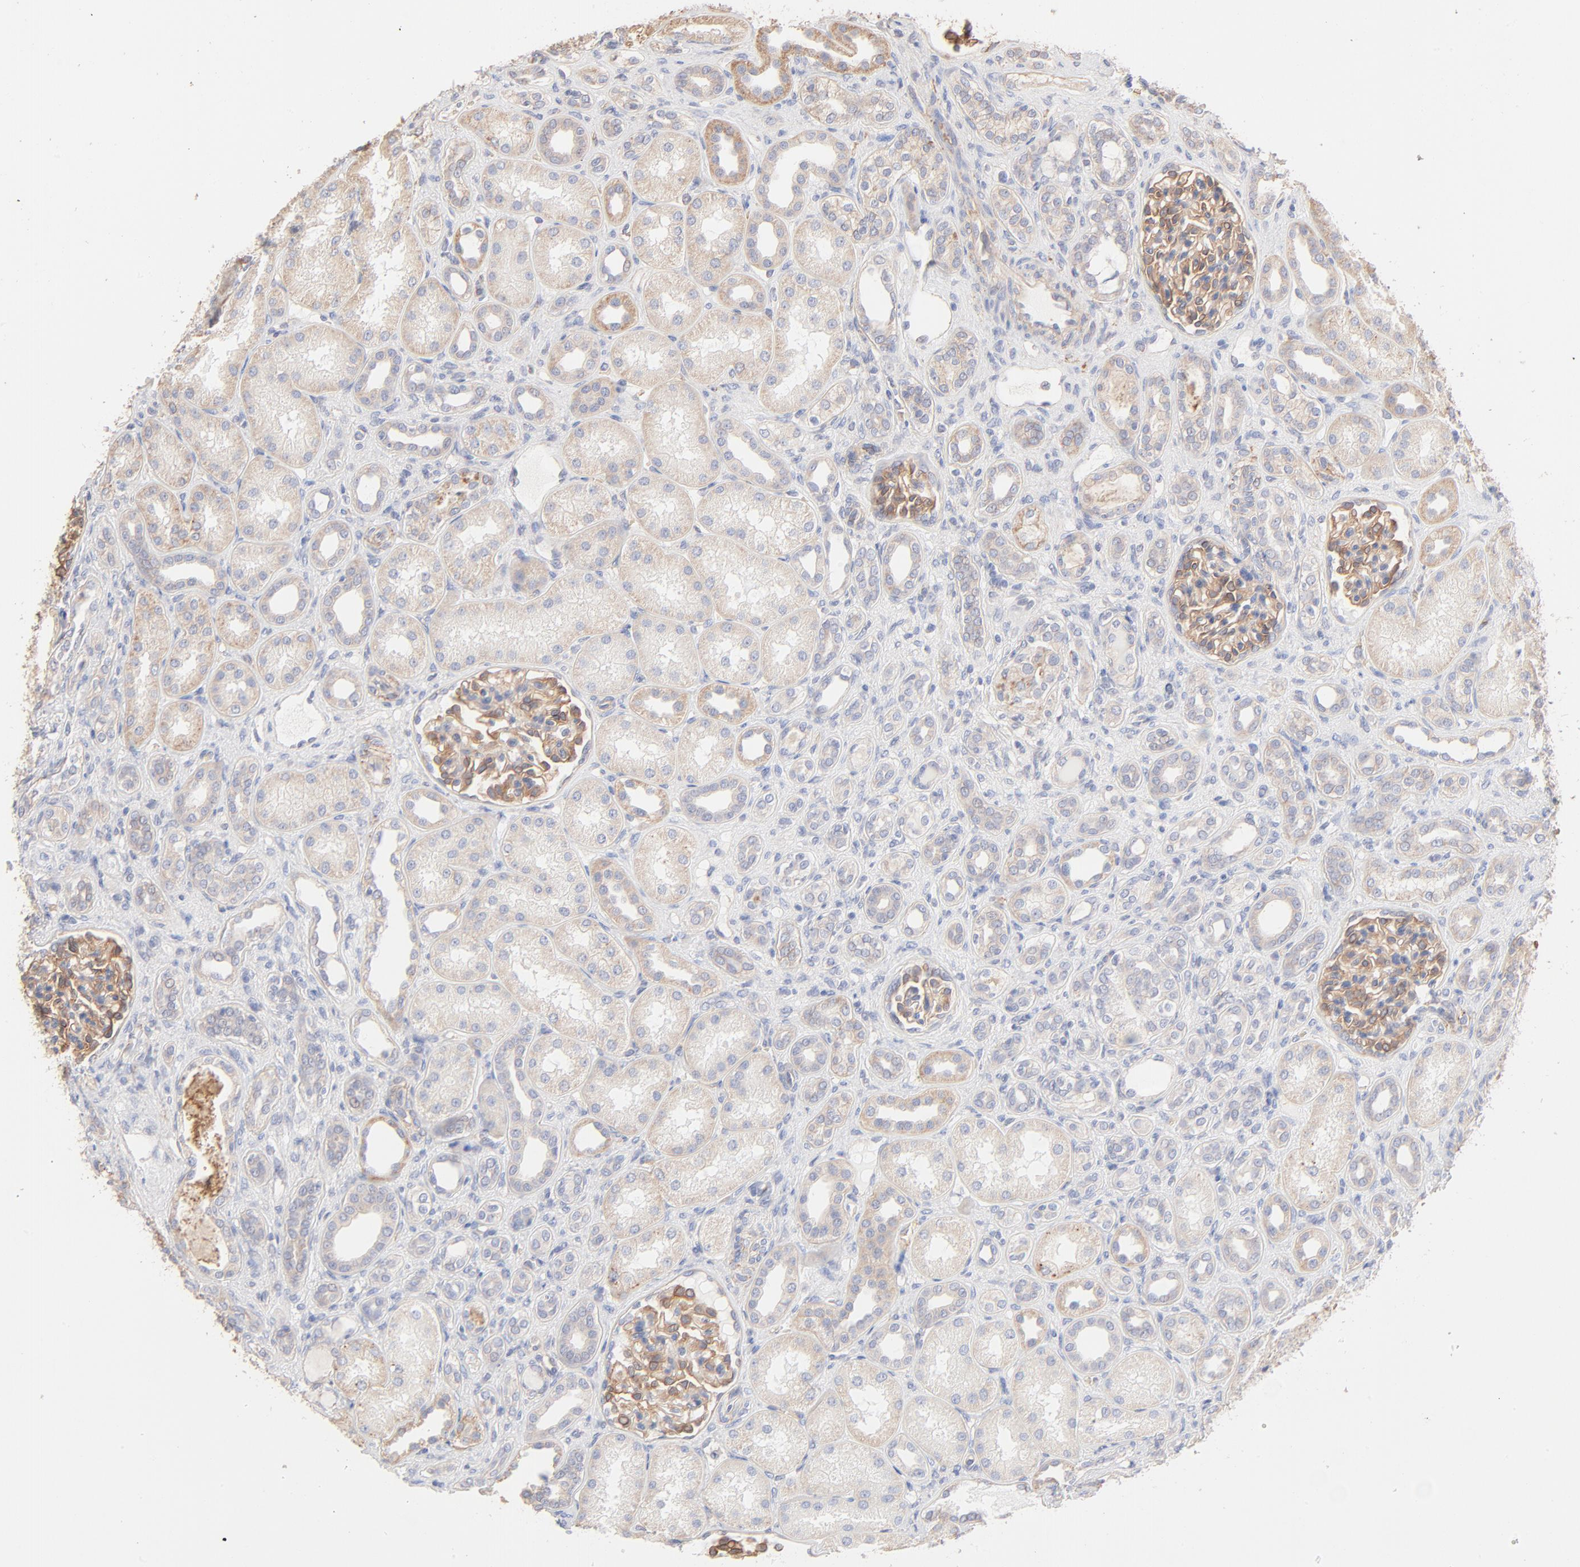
{"staining": {"intensity": "weak", "quantity": ">75%", "location": "cytoplasmic/membranous"}, "tissue": "kidney", "cell_type": "Cells in glomeruli", "image_type": "normal", "snomed": [{"axis": "morphology", "description": "Normal tissue, NOS"}, {"axis": "topography", "description": "Kidney"}], "caption": "Weak cytoplasmic/membranous staining for a protein is present in about >75% of cells in glomeruli of benign kidney using immunohistochemistry.", "gene": "SPTB", "patient": {"sex": "male", "age": 7}}